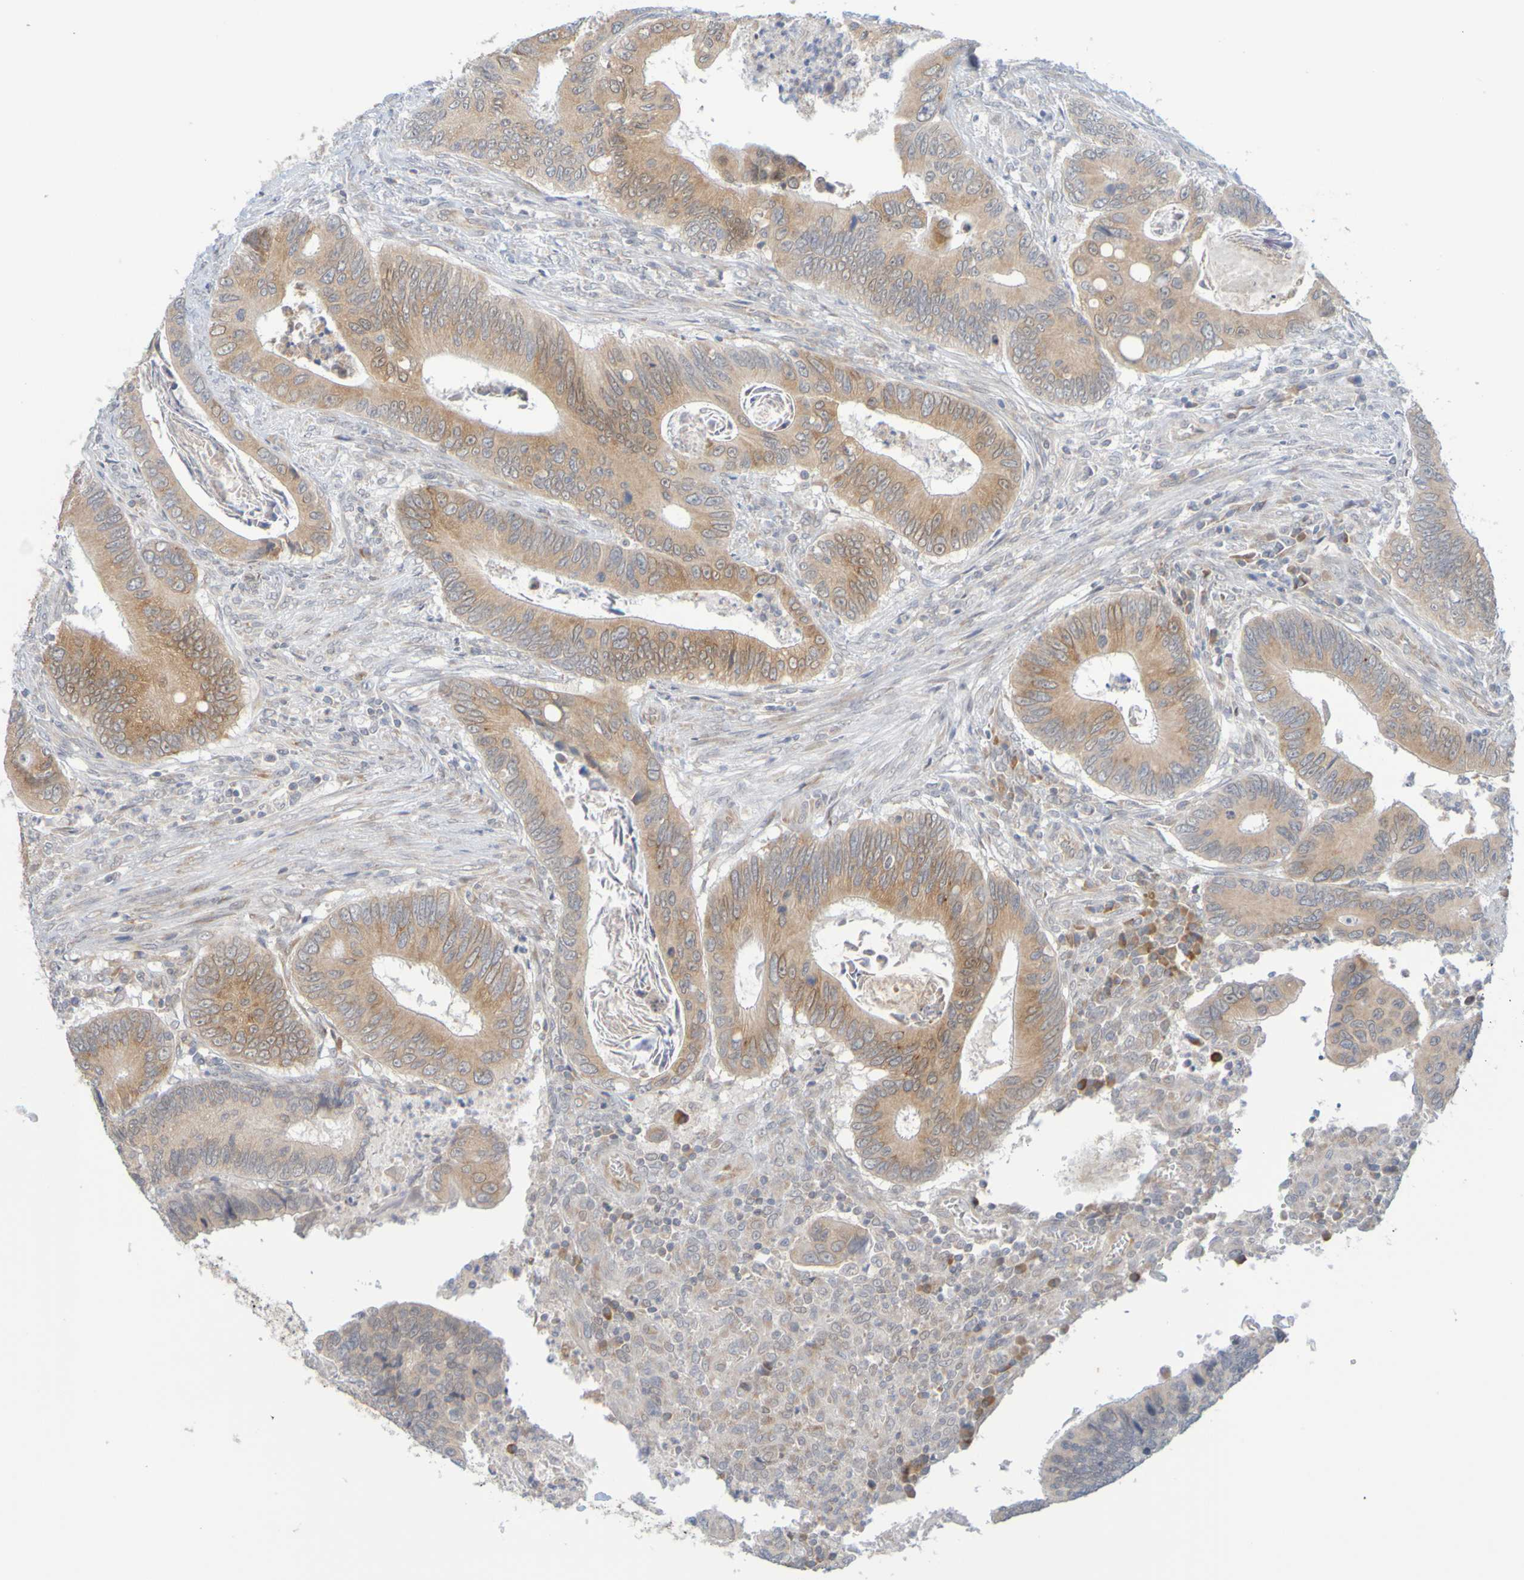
{"staining": {"intensity": "moderate", "quantity": ">75%", "location": "cytoplasmic/membranous"}, "tissue": "colorectal cancer", "cell_type": "Tumor cells", "image_type": "cancer", "snomed": [{"axis": "morphology", "description": "Inflammation, NOS"}, {"axis": "morphology", "description": "Adenocarcinoma, NOS"}, {"axis": "topography", "description": "Colon"}], "caption": "Immunohistochemistry (IHC) (DAB) staining of adenocarcinoma (colorectal) reveals moderate cytoplasmic/membranous protein expression in approximately >75% of tumor cells.", "gene": "MOGS", "patient": {"sex": "male", "age": 72}}